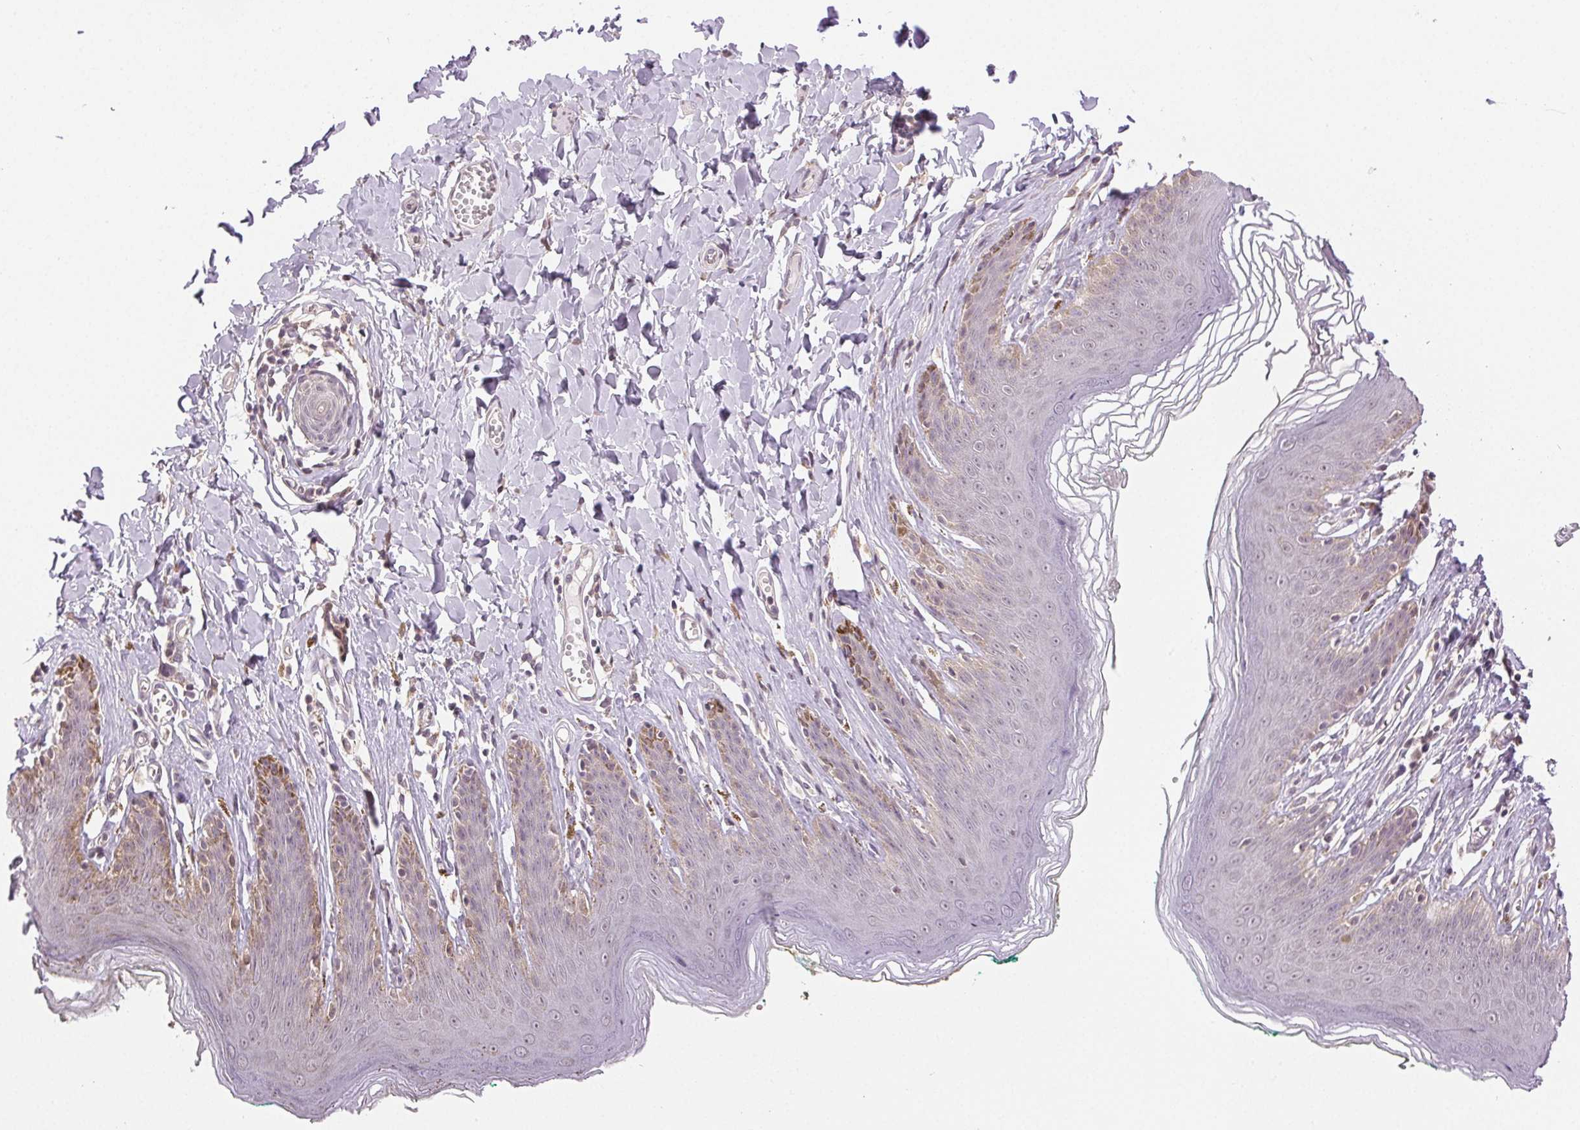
{"staining": {"intensity": "weak", "quantity": "25%-75%", "location": "nuclear"}, "tissue": "skin", "cell_type": "Epidermal cells", "image_type": "normal", "snomed": [{"axis": "morphology", "description": "Normal tissue, NOS"}, {"axis": "topography", "description": "Vulva"}, {"axis": "topography", "description": "Peripheral nerve tissue"}], "caption": "Immunohistochemistry (IHC) photomicrograph of normal skin stained for a protein (brown), which shows low levels of weak nuclear expression in about 25%-75% of epidermal cells.", "gene": "PLCB1", "patient": {"sex": "female", "age": 66}}